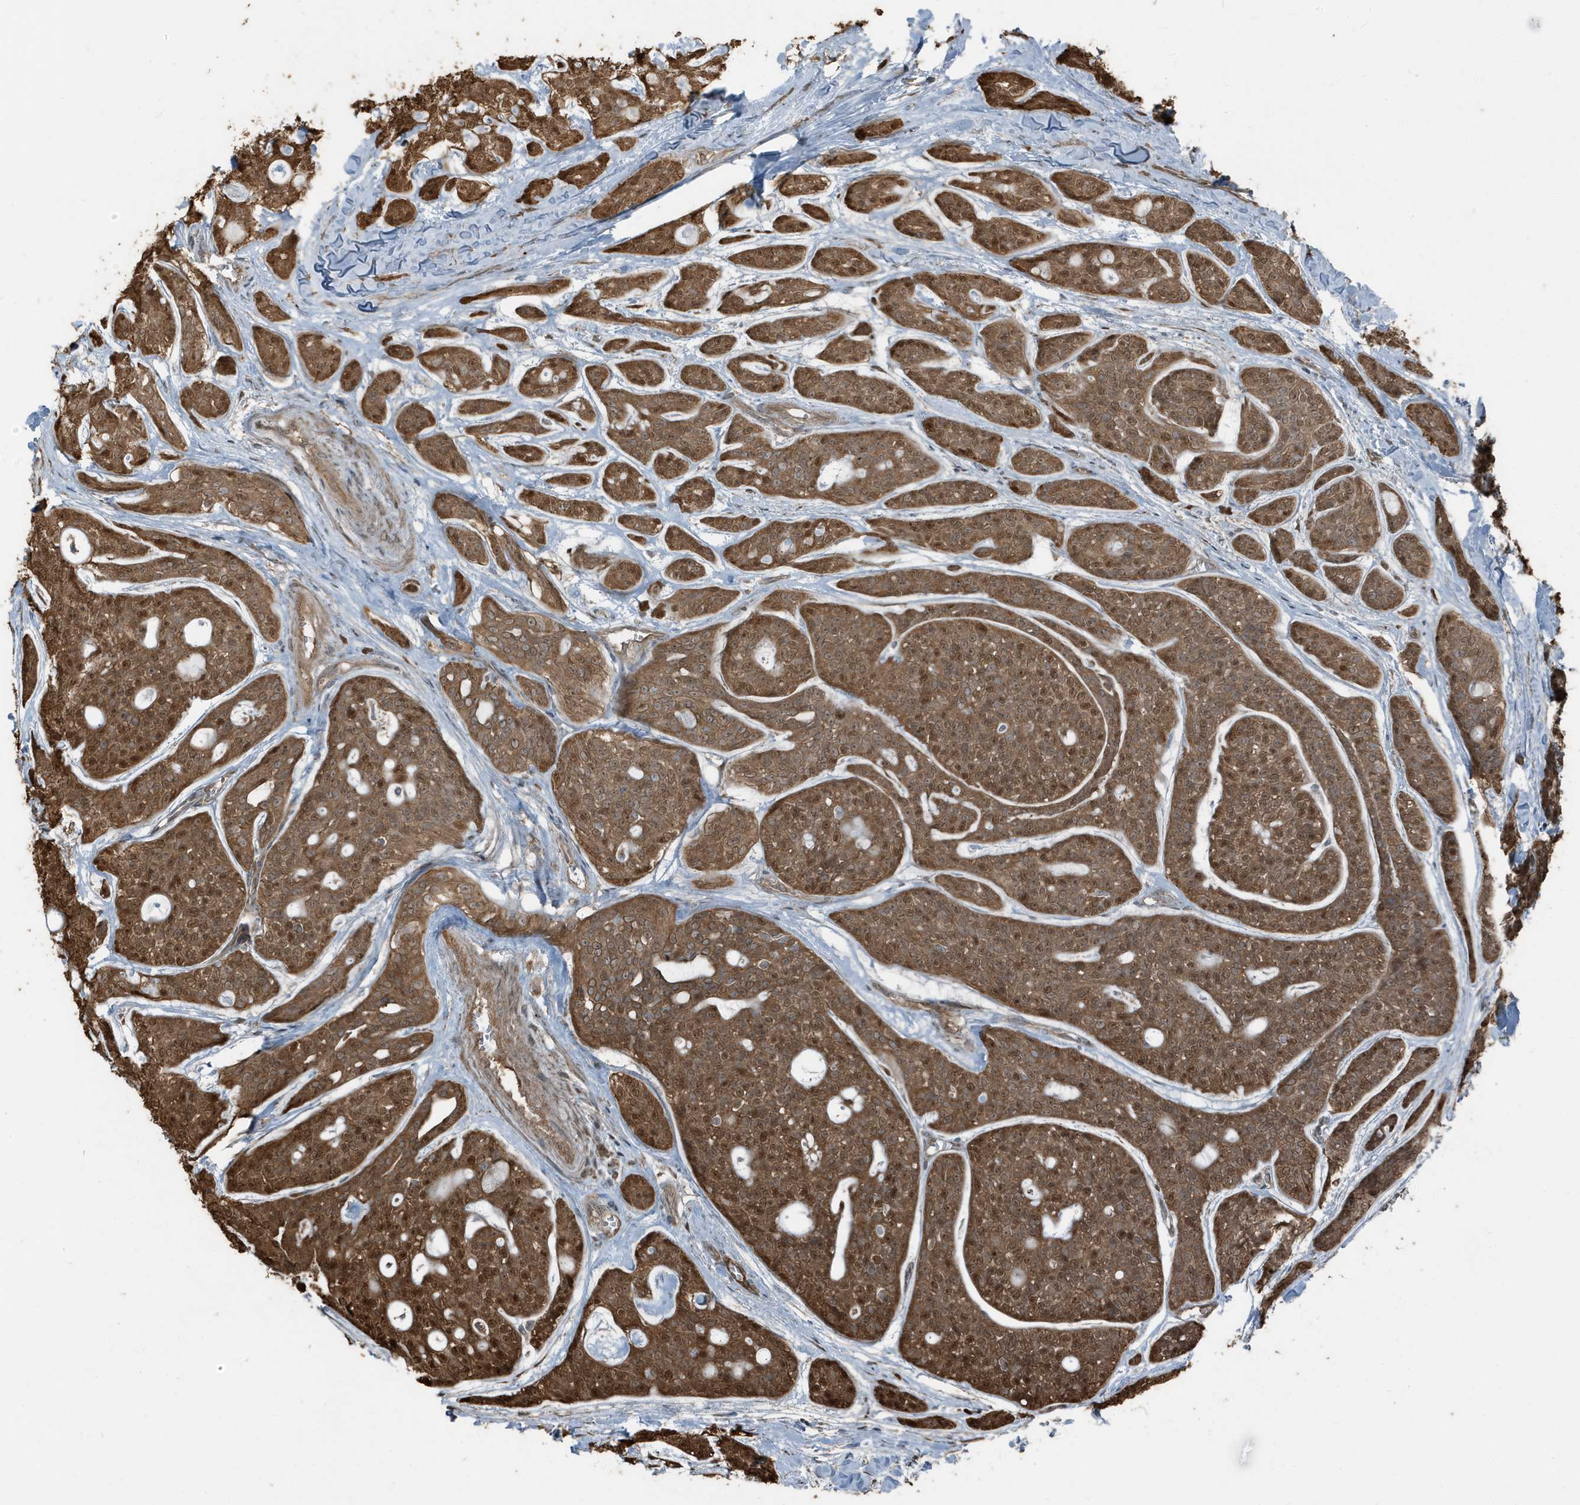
{"staining": {"intensity": "strong", "quantity": ">75%", "location": "cytoplasmic/membranous,nuclear"}, "tissue": "head and neck cancer", "cell_type": "Tumor cells", "image_type": "cancer", "snomed": [{"axis": "morphology", "description": "Adenocarcinoma, NOS"}, {"axis": "topography", "description": "Head-Neck"}], "caption": "This image shows head and neck cancer (adenocarcinoma) stained with IHC to label a protein in brown. The cytoplasmic/membranous and nuclear of tumor cells show strong positivity for the protein. Nuclei are counter-stained blue.", "gene": "AZI2", "patient": {"sex": "male", "age": 66}}